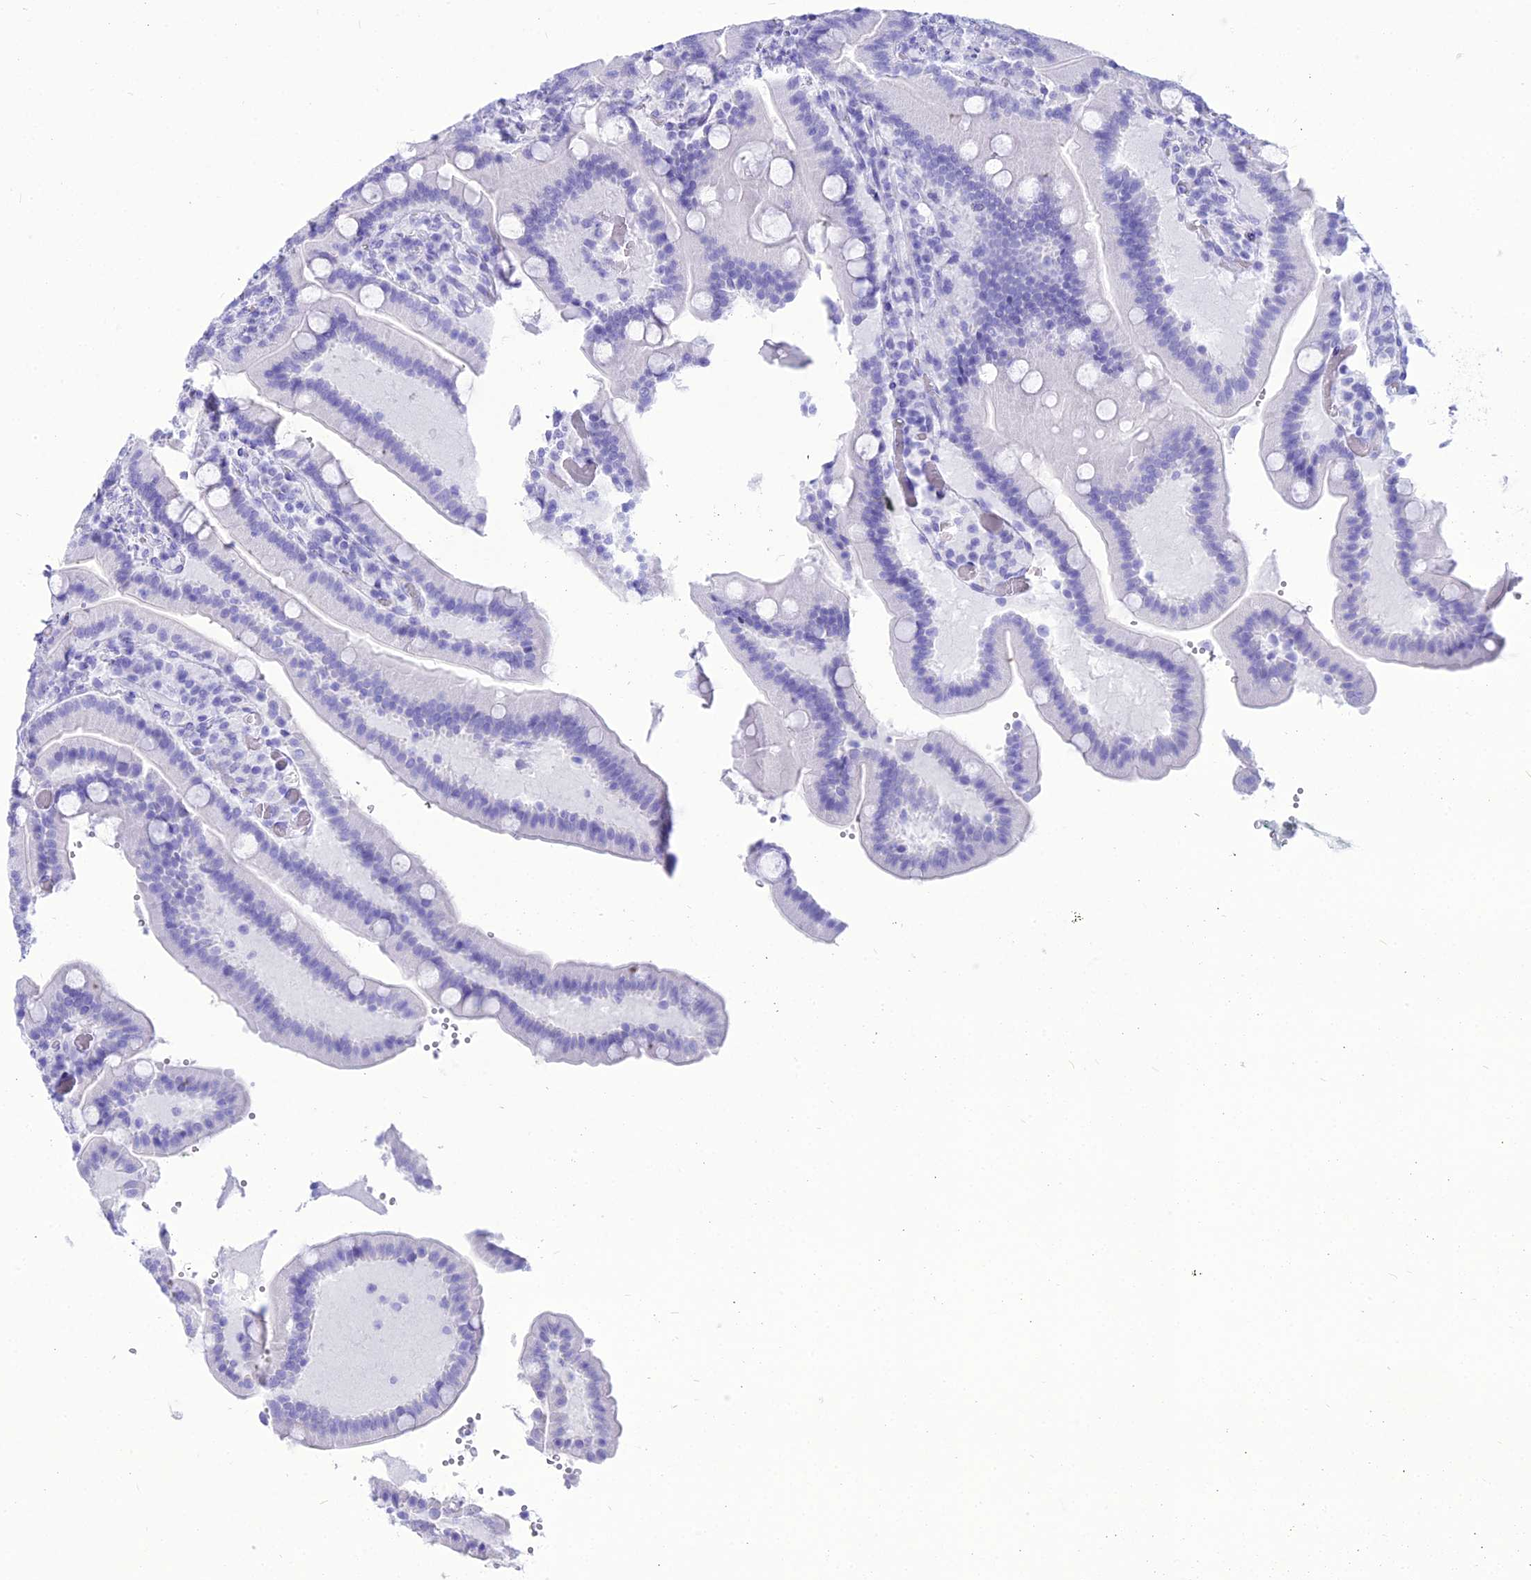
{"staining": {"intensity": "negative", "quantity": "none", "location": "none"}, "tissue": "duodenum", "cell_type": "Glandular cells", "image_type": "normal", "snomed": [{"axis": "morphology", "description": "Normal tissue, NOS"}, {"axis": "topography", "description": "Duodenum"}], "caption": "An image of human duodenum is negative for staining in glandular cells. (Stains: DAB IHC with hematoxylin counter stain, Microscopy: brightfield microscopy at high magnification).", "gene": "PNMA5", "patient": {"sex": "female", "age": 62}}